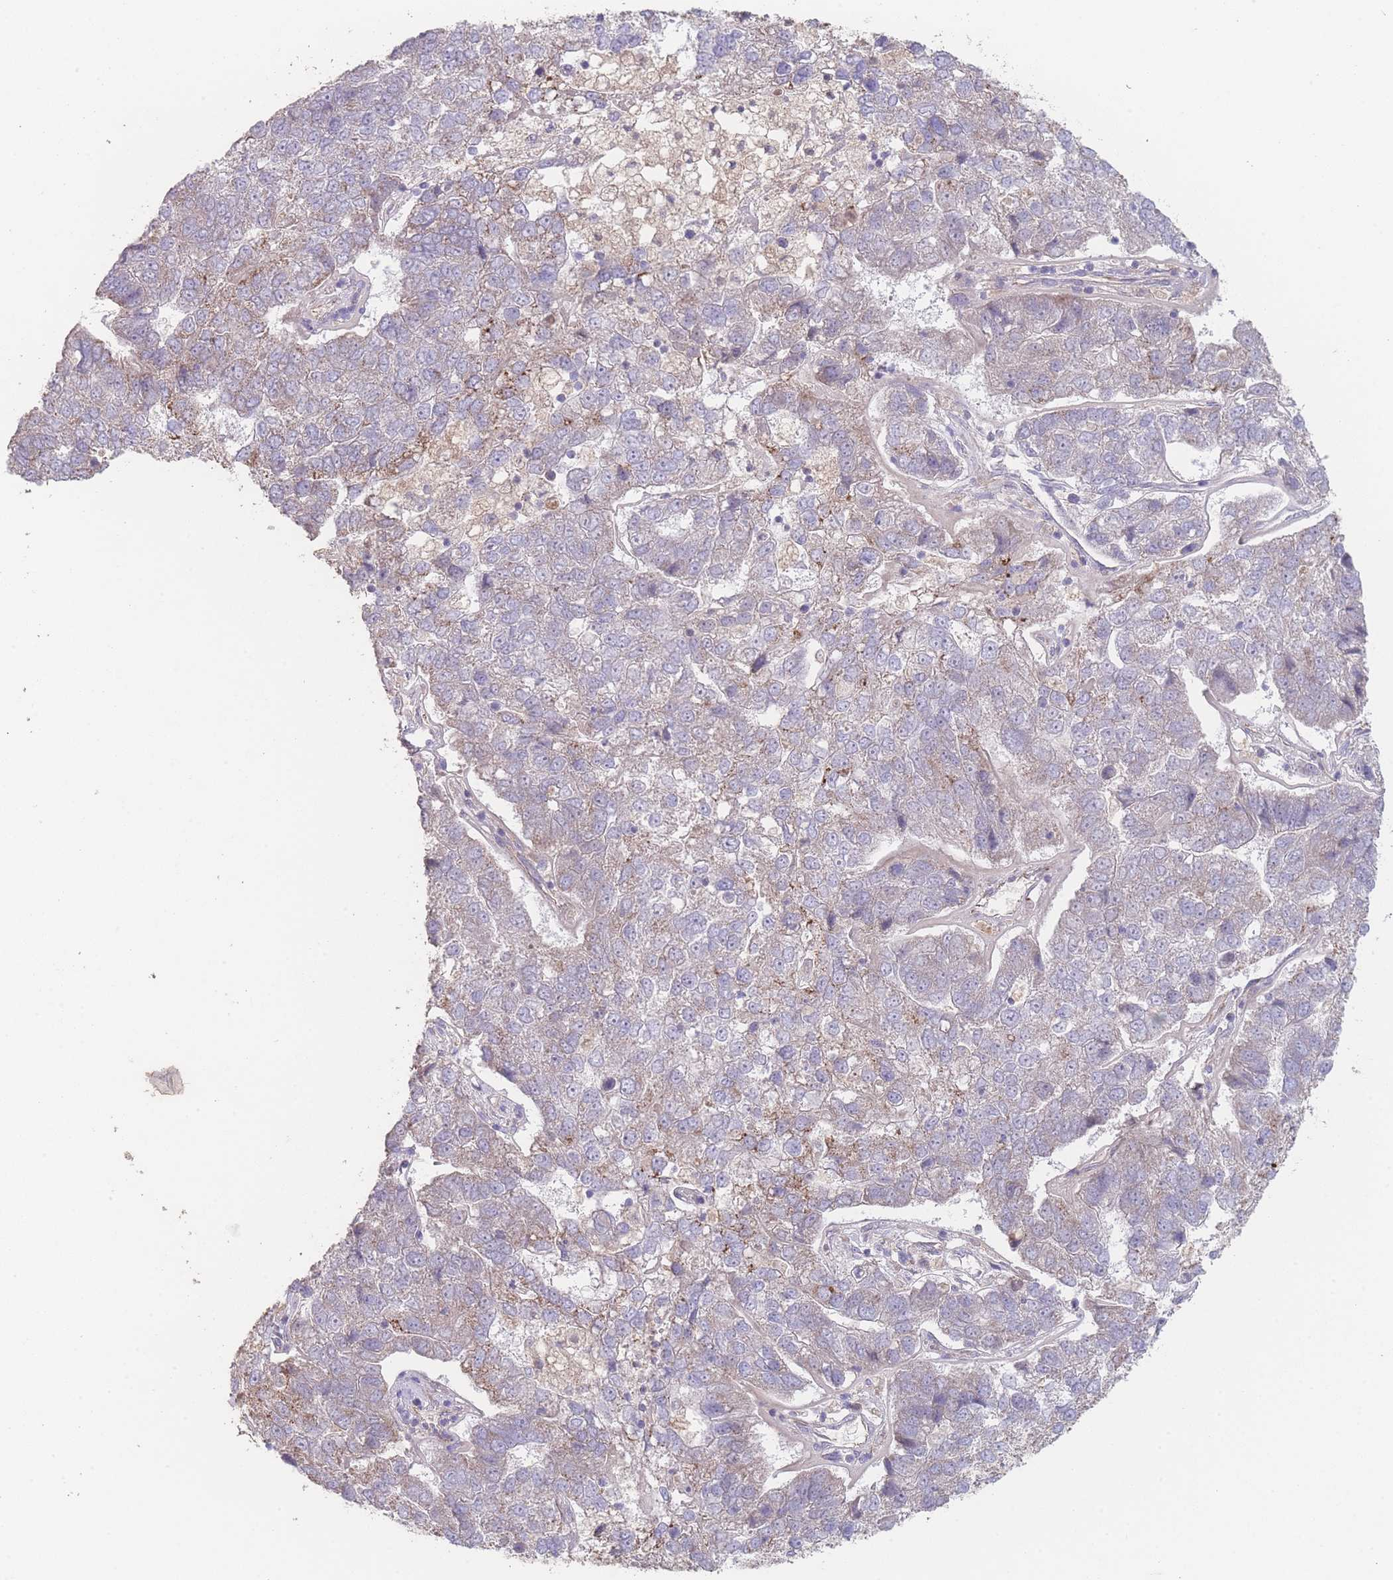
{"staining": {"intensity": "weak", "quantity": "<25%", "location": "cytoplasmic/membranous"}, "tissue": "pancreatic cancer", "cell_type": "Tumor cells", "image_type": "cancer", "snomed": [{"axis": "morphology", "description": "Adenocarcinoma, NOS"}, {"axis": "topography", "description": "Pancreas"}], "caption": "A histopathology image of pancreatic adenocarcinoma stained for a protein shows no brown staining in tumor cells.", "gene": "PXMP4", "patient": {"sex": "female", "age": 61}}